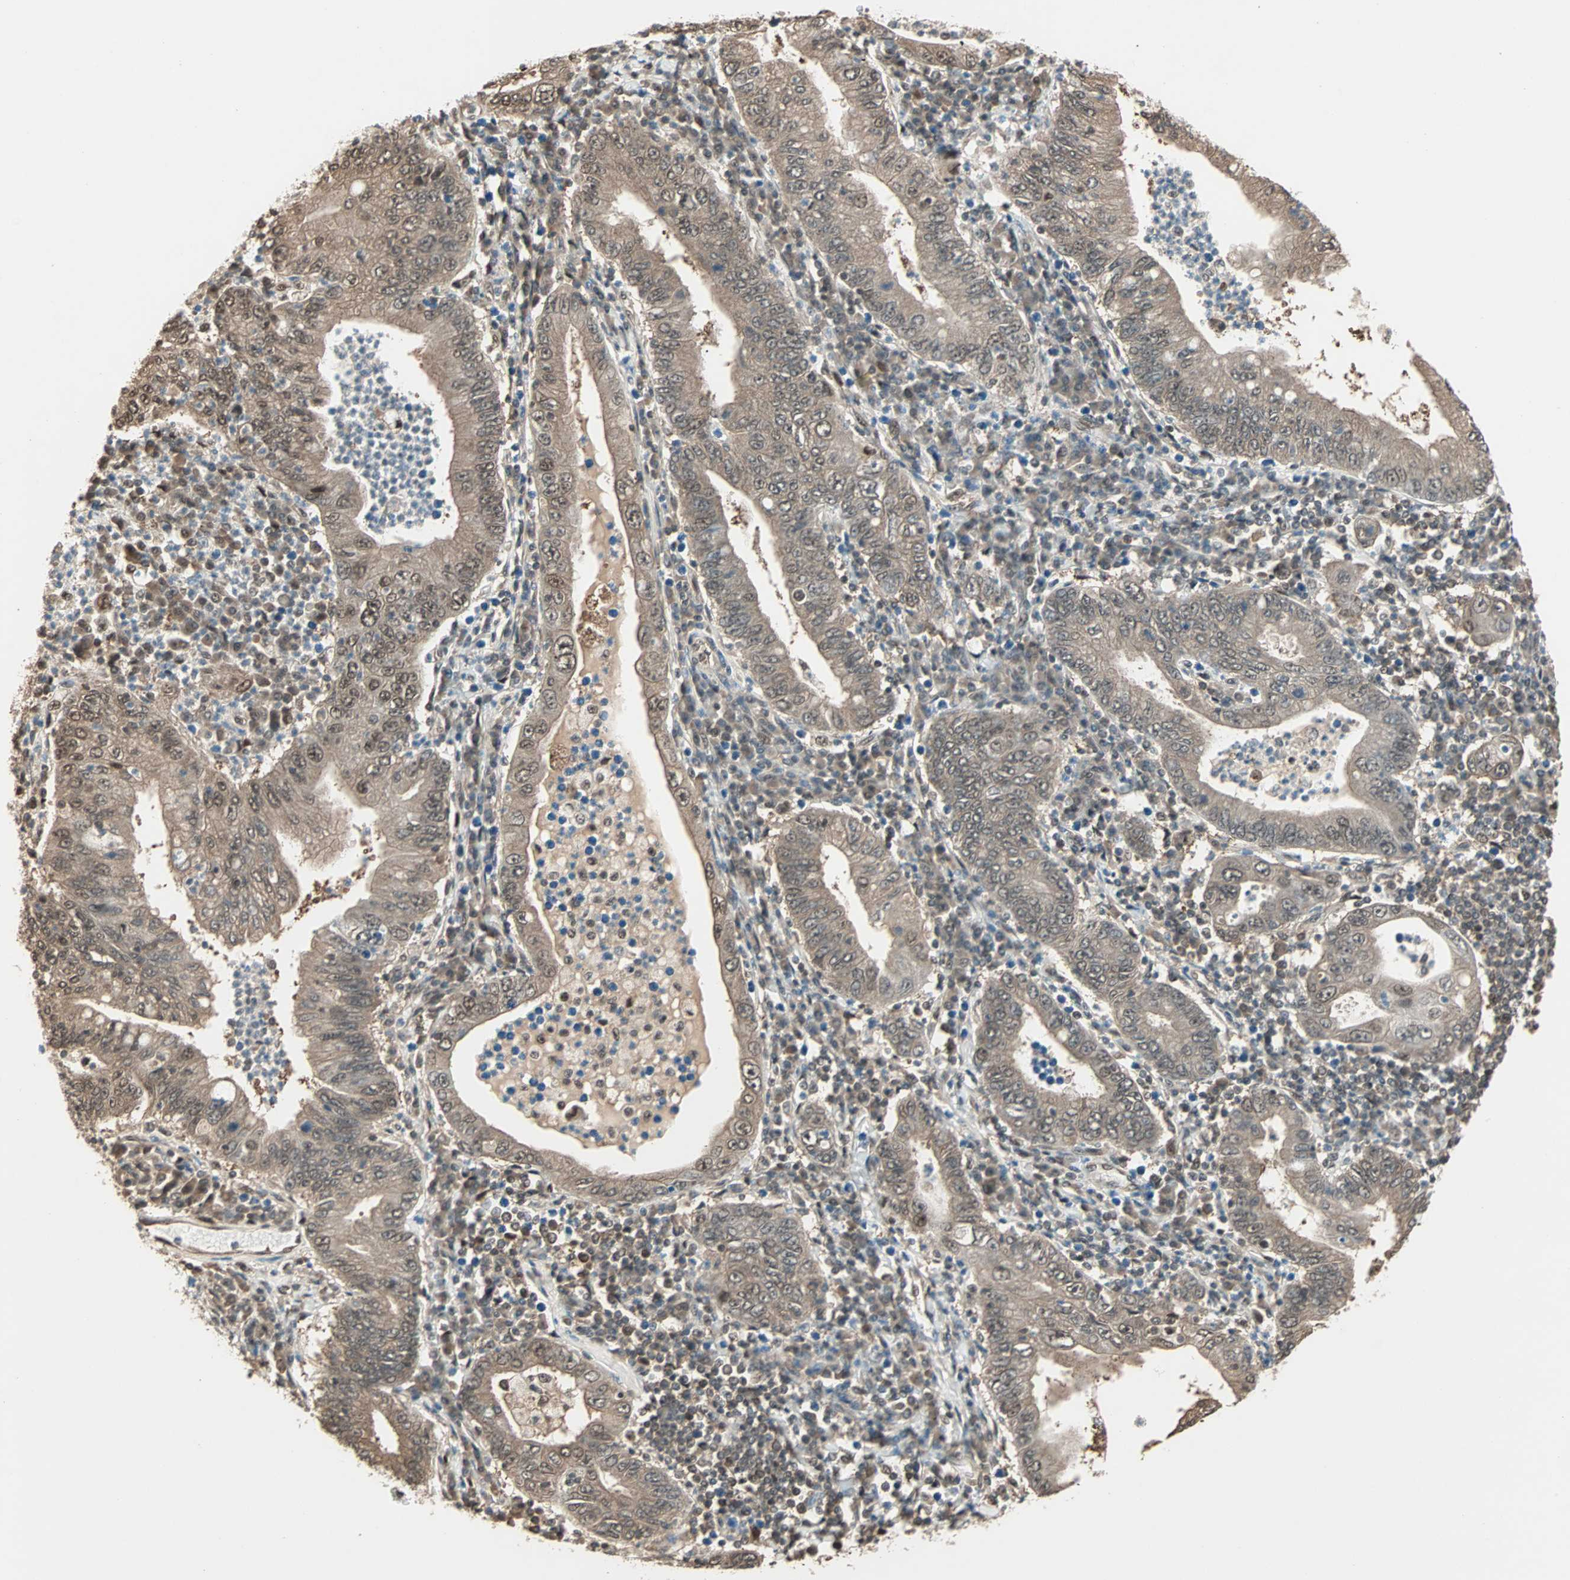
{"staining": {"intensity": "moderate", "quantity": "25%-75%", "location": "cytoplasmic/membranous,nuclear"}, "tissue": "stomach cancer", "cell_type": "Tumor cells", "image_type": "cancer", "snomed": [{"axis": "morphology", "description": "Normal tissue, NOS"}, {"axis": "morphology", "description": "Adenocarcinoma, NOS"}, {"axis": "topography", "description": "Esophagus"}, {"axis": "topography", "description": "Stomach, upper"}, {"axis": "topography", "description": "Peripheral nerve tissue"}], "caption": "Immunohistochemistry micrograph of neoplastic tissue: human stomach cancer stained using IHC shows medium levels of moderate protein expression localized specifically in the cytoplasmic/membranous and nuclear of tumor cells, appearing as a cytoplasmic/membranous and nuclear brown color.", "gene": "ZNF701", "patient": {"sex": "male", "age": 62}}